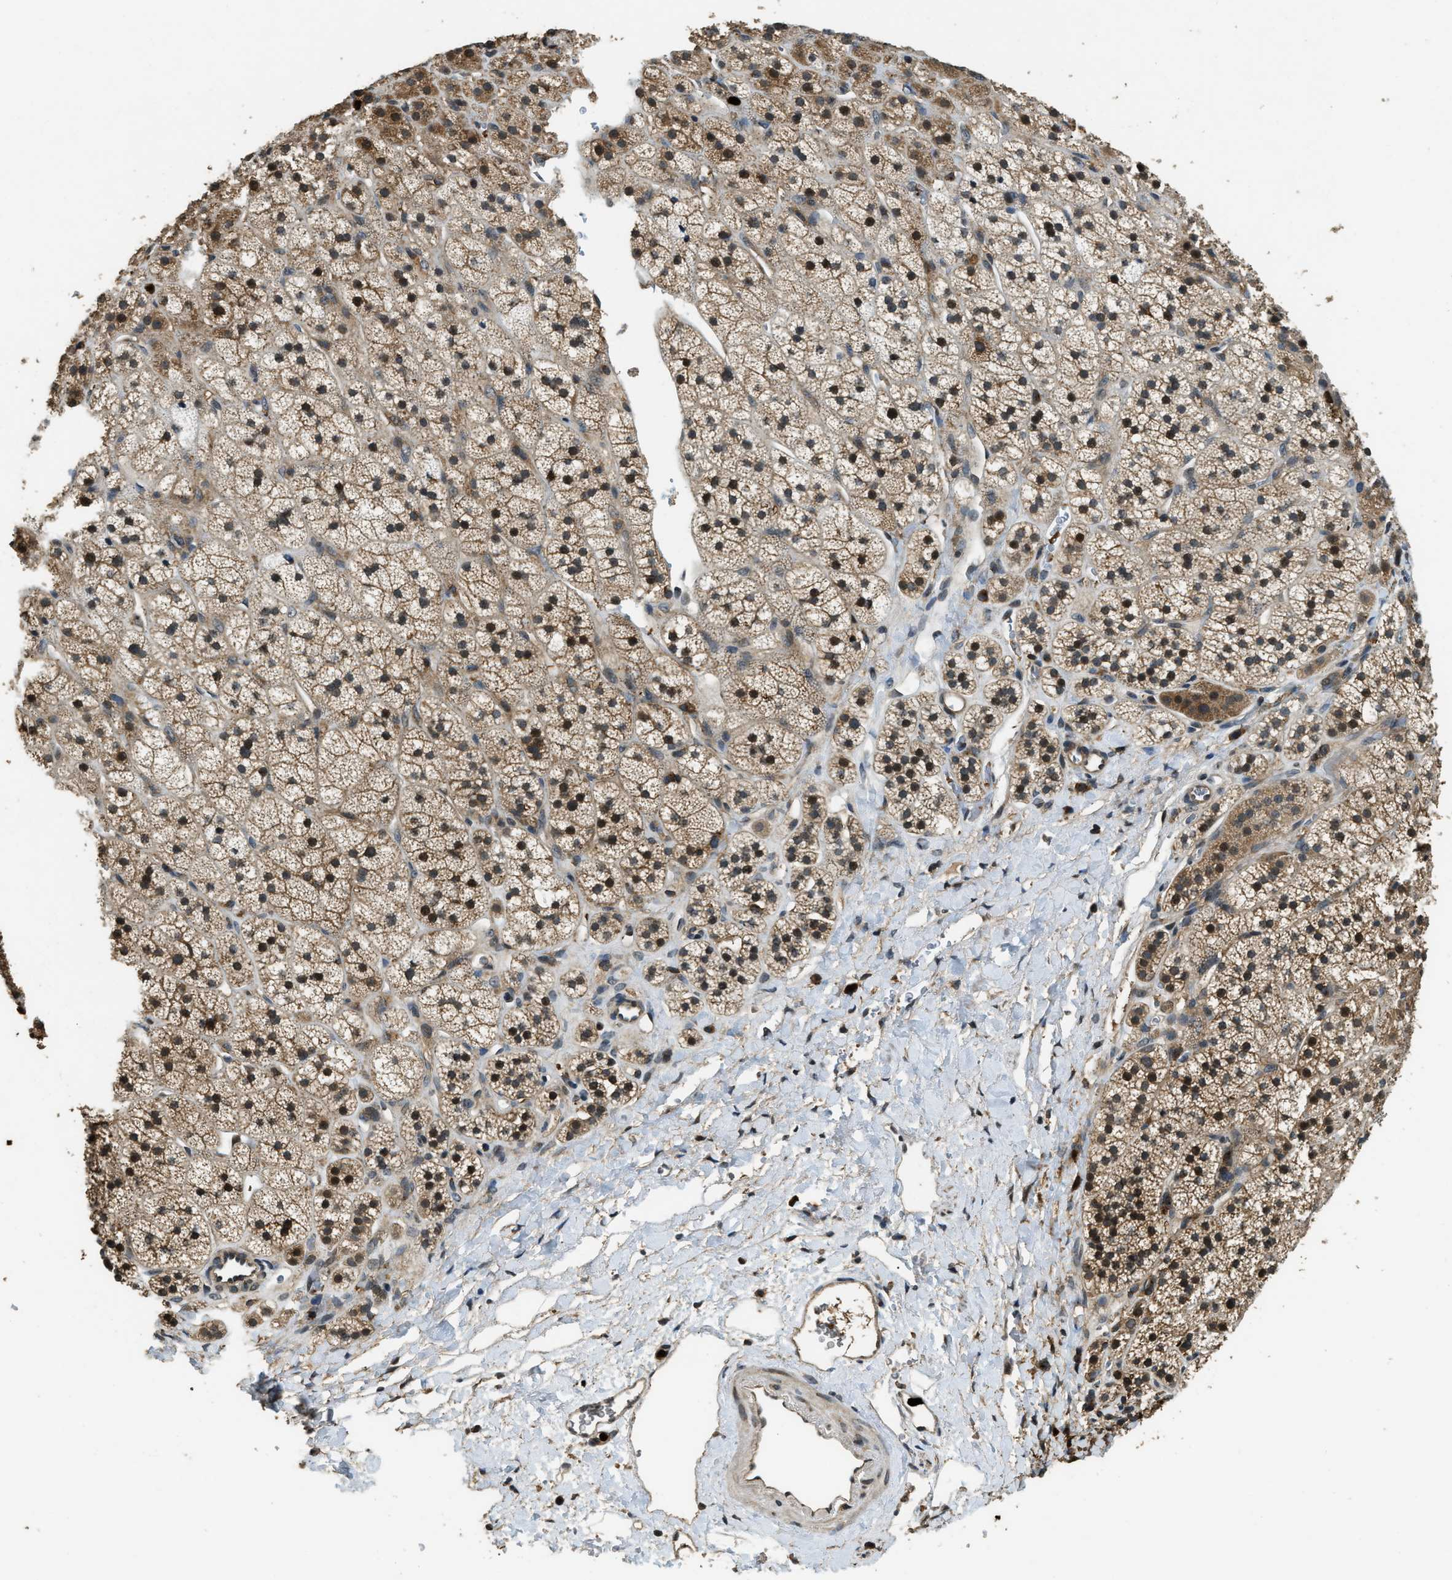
{"staining": {"intensity": "moderate", "quantity": ">75%", "location": "cytoplasmic/membranous,nuclear"}, "tissue": "adrenal gland", "cell_type": "Glandular cells", "image_type": "normal", "snomed": [{"axis": "morphology", "description": "Normal tissue, NOS"}, {"axis": "topography", "description": "Adrenal gland"}], "caption": "Protein expression by immunohistochemistry (IHC) reveals moderate cytoplasmic/membranous,nuclear expression in approximately >75% of glandular cells in unremarkable adrenal gland. Ihc stains the protein in brown and the nuclei are stained blue.", "gene": "RNF141", "patient": {"sex": "male", "age": 56}}